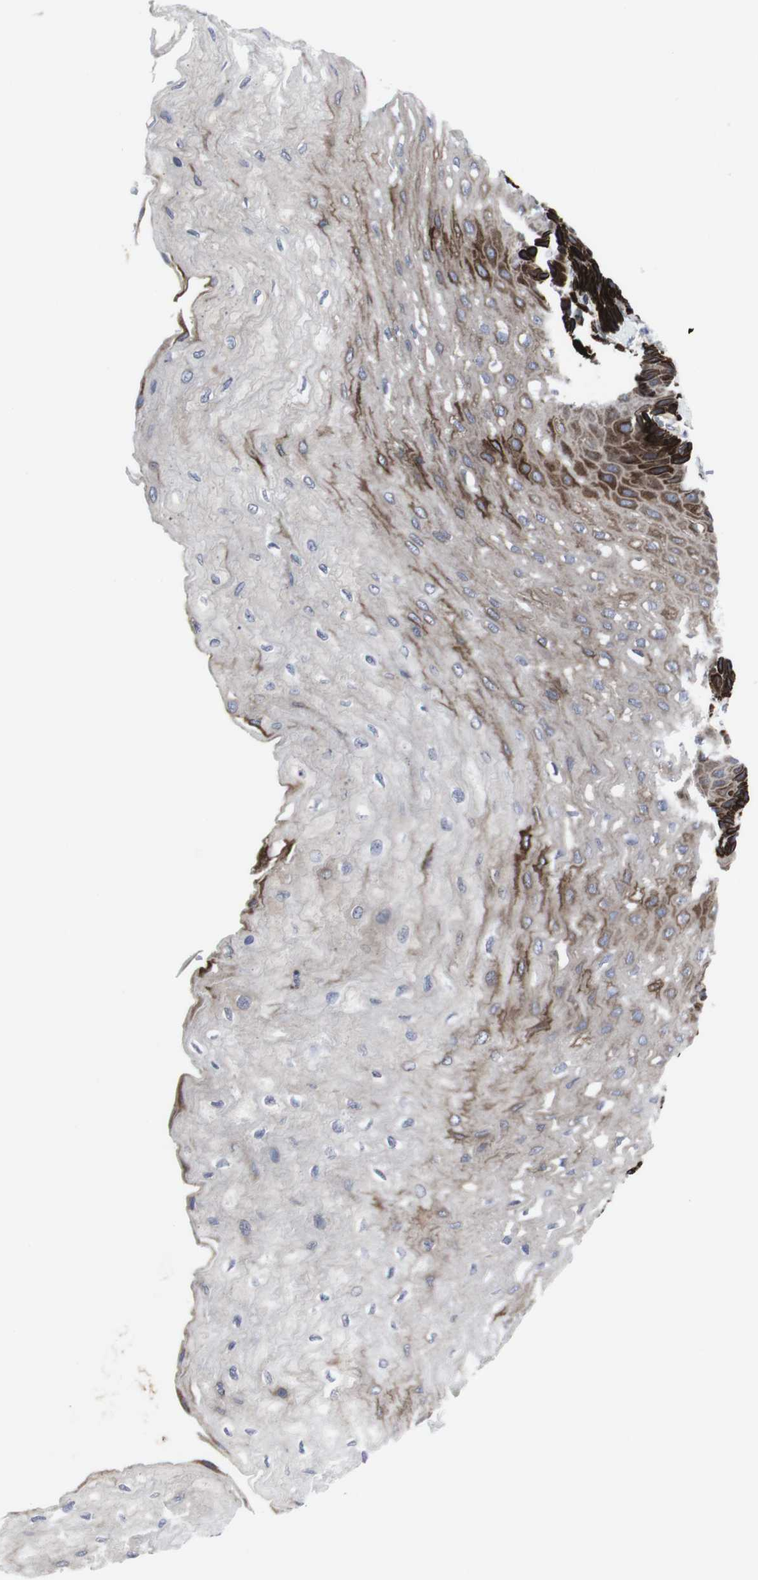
{"staining": {"intensity": "strong", "quantity": ">75%", "location": "cytoplasmic/membranous"}, "tissue": "esophagus", "cell_type": "Squamous epithelial cells", "image_type": "normal", "snomed": [{"axis": "morphology", "description": "Normal tissue, NOS"}, {"axis": "topography", "description": "Esophagus"}], "caption": "The image displays immunohistochemical staining of unremarkable esophagus. There is strong cytoplasmic/membranous expression is identified in approximately >75% of squamous epithelial cells.", "gene": "HPRT1", "patient": {"sex": "female", "age": 72}}